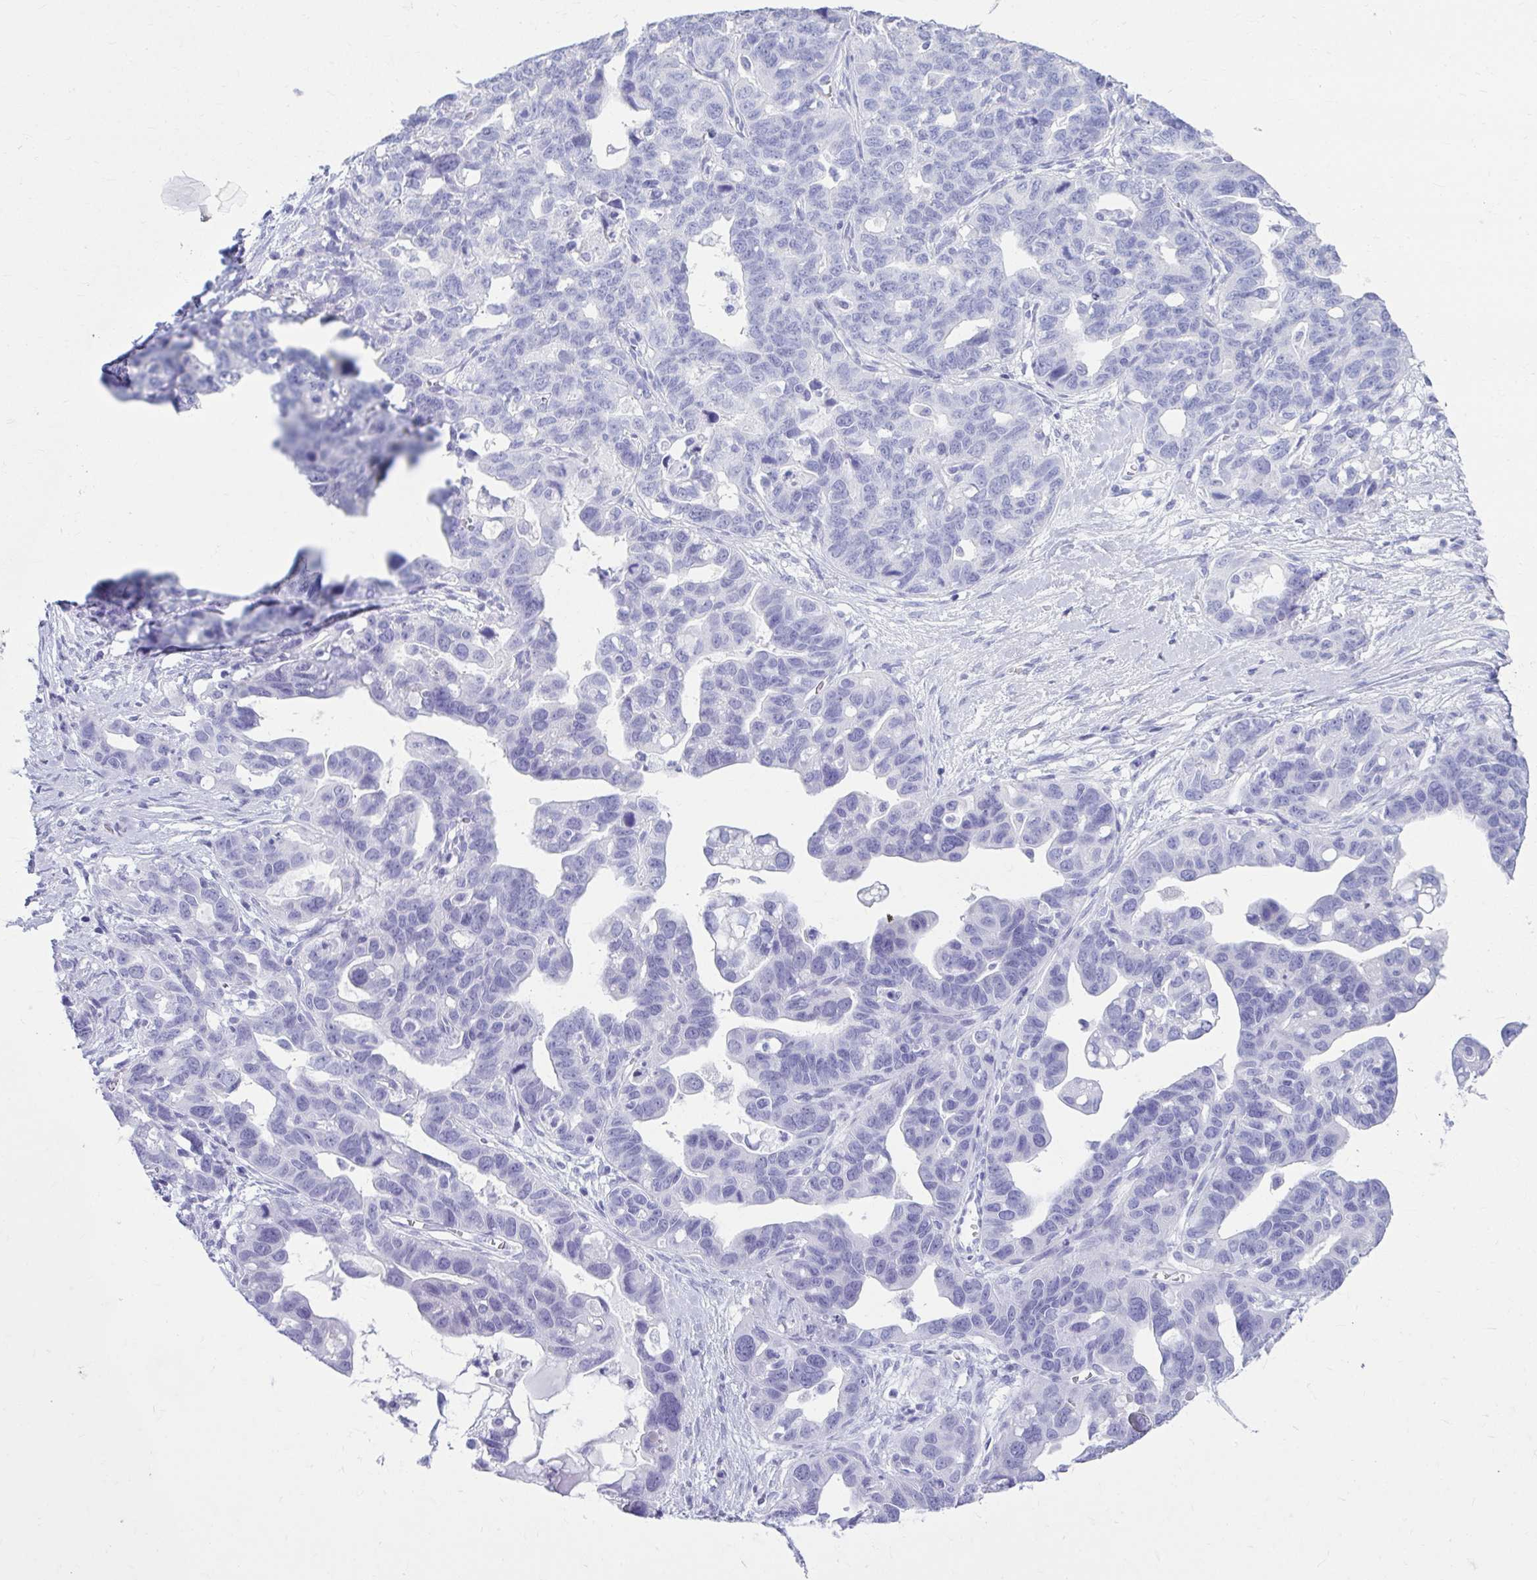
{"staining": {"intensity": "negative", "quantity": "none", "location": "none"}, "tissue": "ovarian cancer", "cell_type": "Tumor cells", "image_type": "cancer", "snomed": [{"axis": "morphology", "description": "Cystadenocarcinoma, serous, NOS"}, {"axis": "topography", "description": "Ovary"}], "caption": "A histopathology image of human ovarian serous cystadenocarcinoma is negative for staining in tumor cells.", "gene": "ATP4B", "patient": {"sex": "female", "age": 69}}